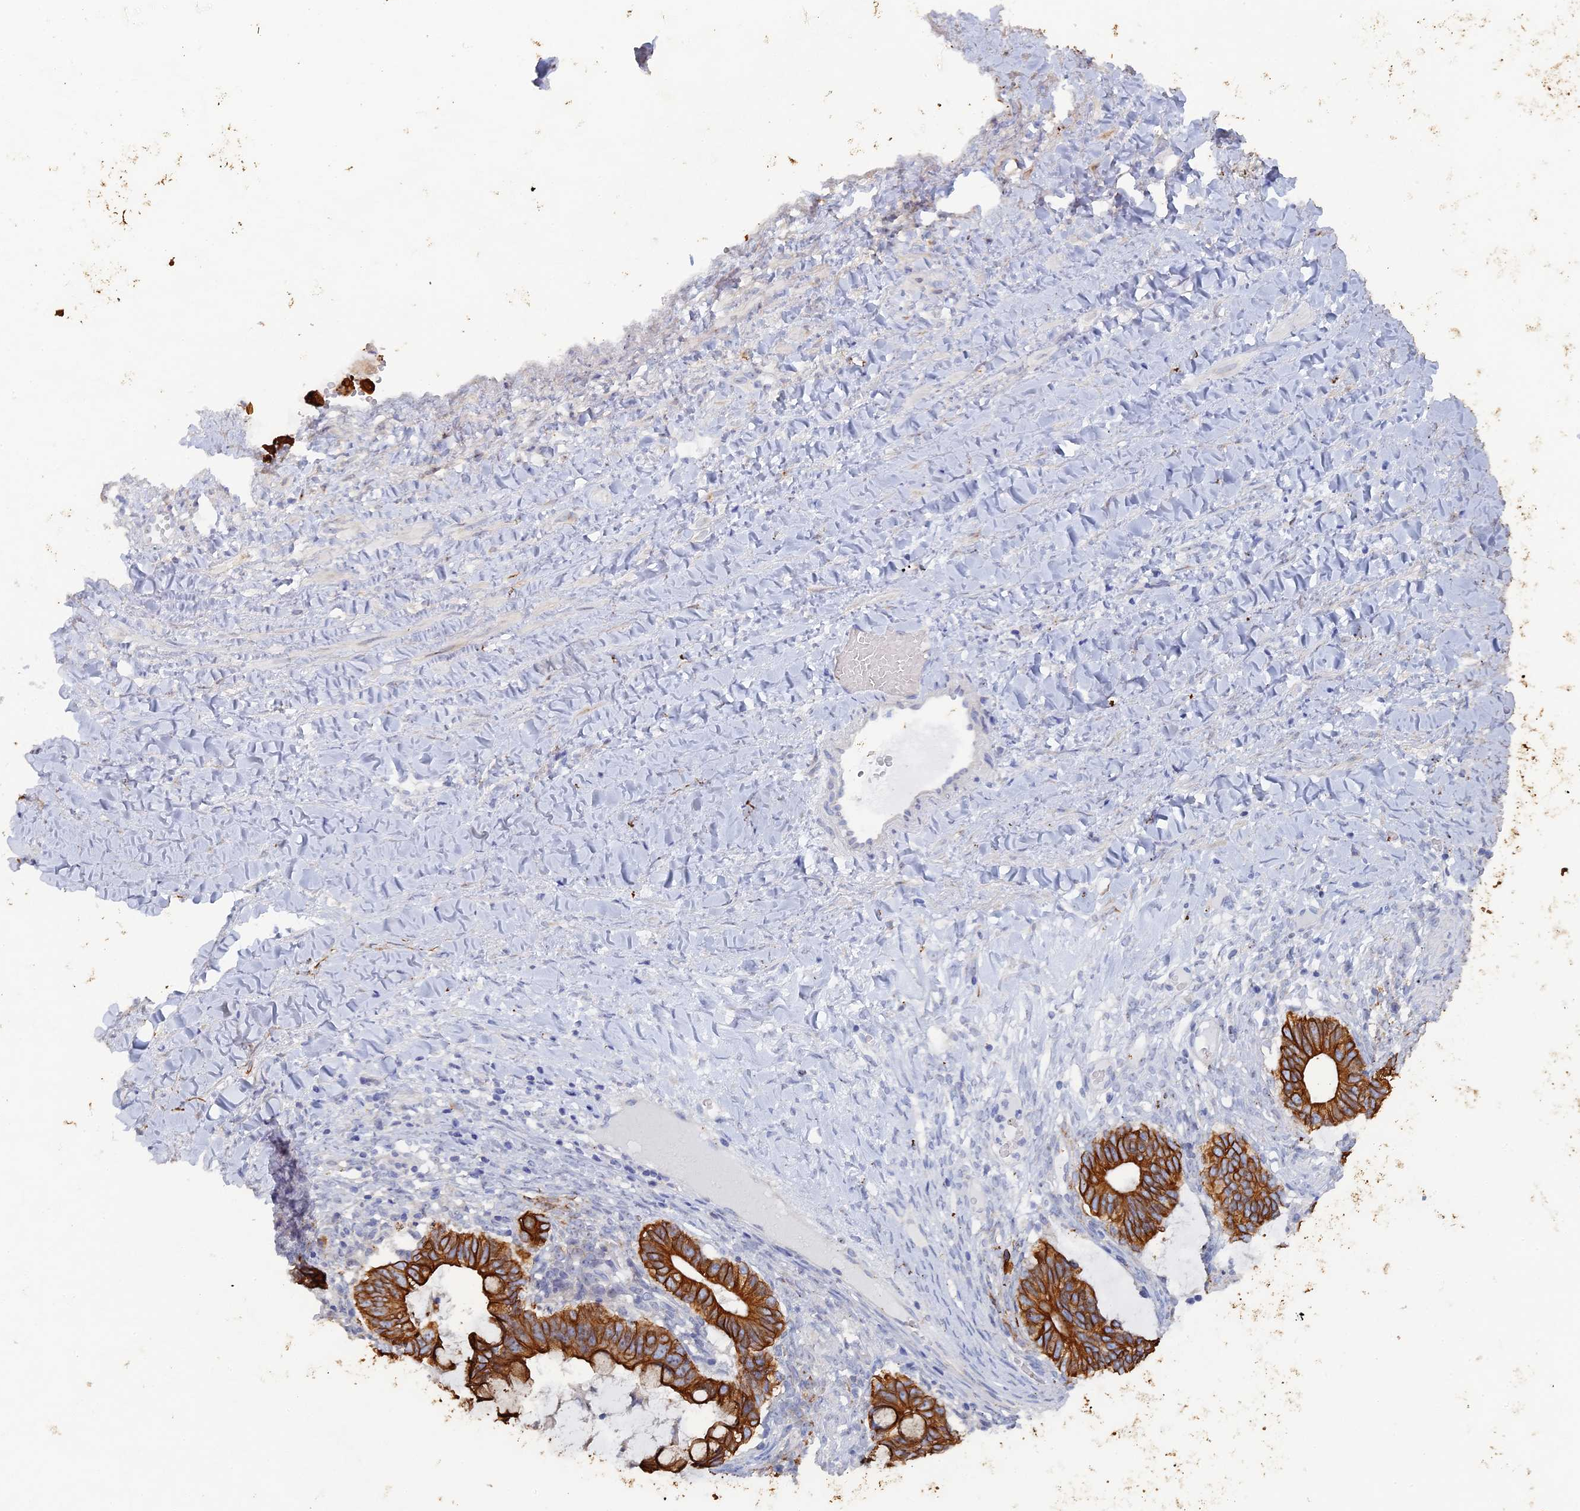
{"staining": {"intensity": "strong", "quantity": ">75%", "location": "cytoplasmic/membranous"}, "tissue": "ovarian cancer", "cell_type": "Tumor cells", "image_type": "cancer", "snomed": [{"axis": "morphology", "description": "Cystadenocarcinoma, mucinous, NOS"}, {"axis": "topography", "description": "Ovary"}], "caption": "Ovarian cancer stained with a brown dye displays strong cytoplasmic/membranous positive positivity in approximately >75% of tumor cells.", "gene": "SRFBP1", "patient": {"sex": "female", "age": 61}}